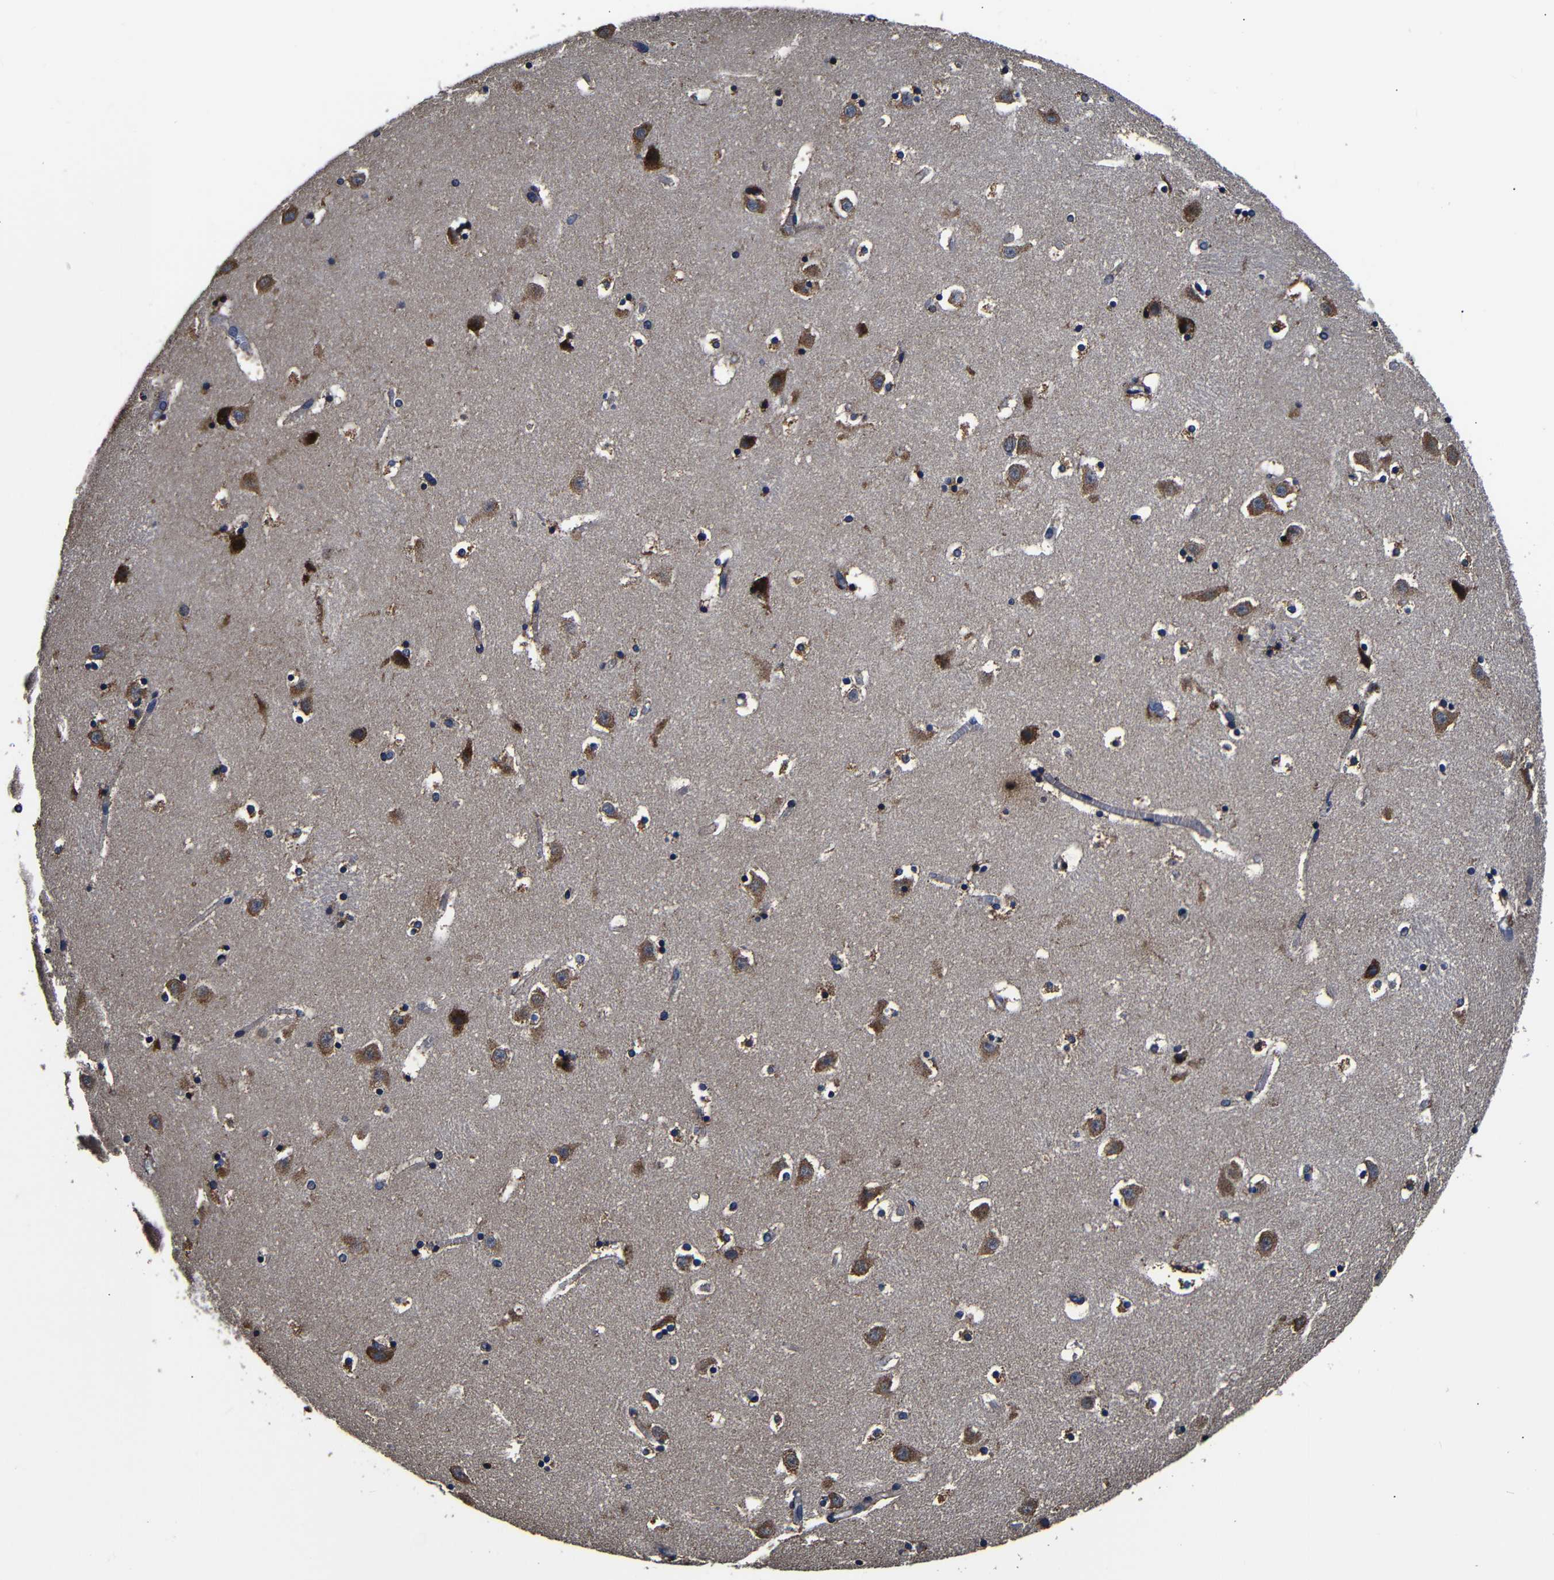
{"staining": {"intensity": "moderate", "quantity": "<25%", "location": "cytoplasmic/membranous"}, "tissue": "caudate", "cell_type": "Glial cells", "image_type": "normal", "snomed": [{"axis": "morphology", "description": "Normal tissue, NOS"}, {"axis": "topography", "description": "Lateral ventricle wall"}], "caption": "Immunohistochemical staining of benign human caudate displays moderate cytoplasmic/membranous protein positivity in approximately <25% of glial cells.", "gene": "SCN9A", "patient": {"sex": "male", "age": 45}}